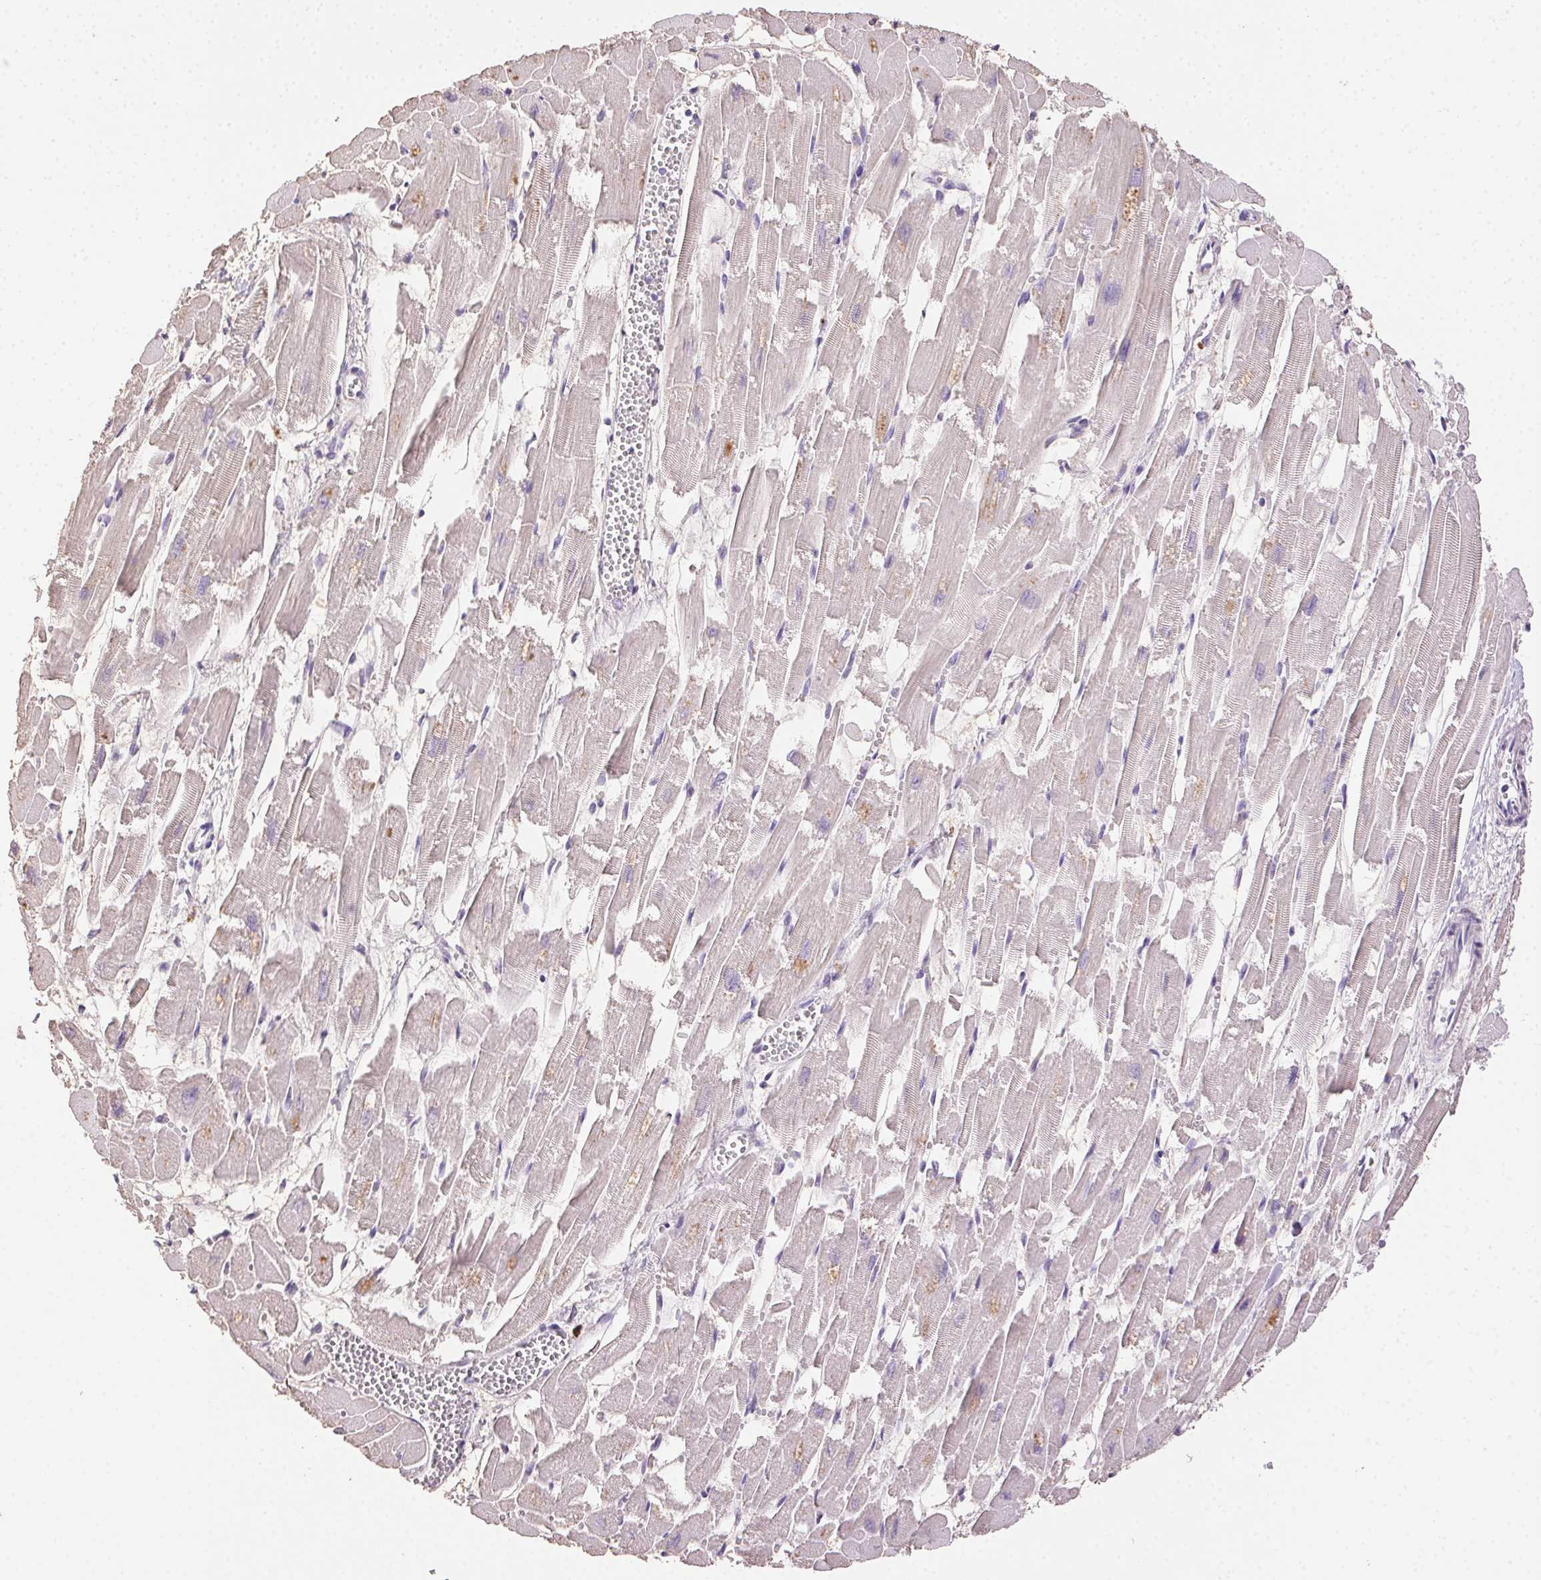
{"staining": {"intensity": "weak", "quantity": "<25%", "location": "cytoplasmic/membranous"}, "tissue": "heart muscle", "cell_type": "Cardiomyocytes", "image_type": "normal", "snomed": [{"axis": "morphology", "description": "Normal tissue, NOS"}, {"axis": "topography", "description": "Heart"}], "caption": "IHC micrograph of unremarkable heart muscle: human heart muscle stained with DAB (3,3'-diaminobenzidine) demonstrates no significant protein positivity in cardiomyocytes.", "gene": "SYCE2", "patient": {"sex": "female", "age": 52}}